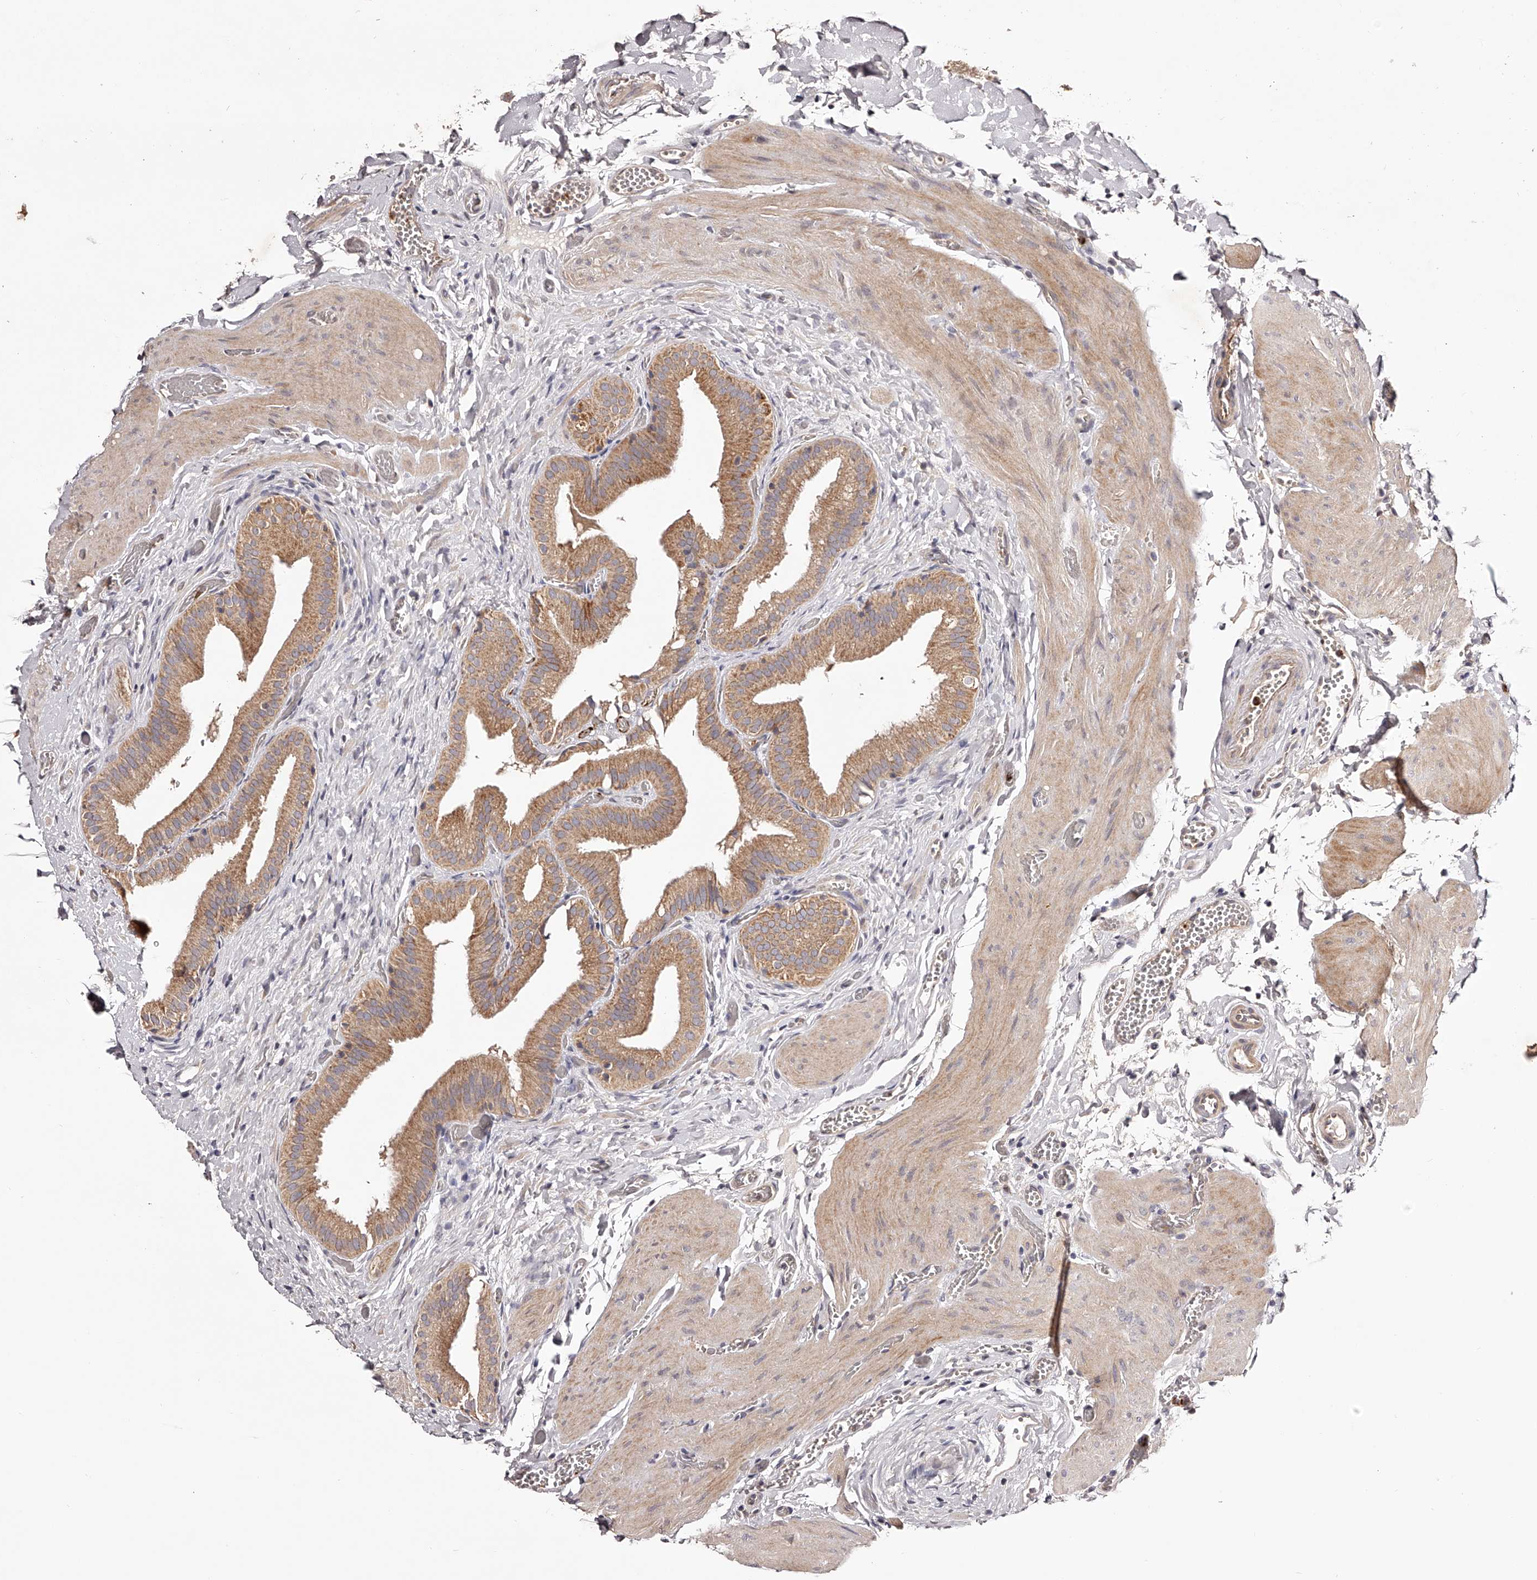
{"staining": {"intensity": "moderate", "quantity": ">75%", "location": "cytoplasmic/membranous"}, "tissue": "gallbladder", "cell_type": "Glandular cells", "image_type": "normal", "snomed": [{"axis": "morphology", "description": "Normal tissue, NOS"}, {"axis": "topography", "description": "Gallbladder"}], "caption": "IHC photomicrograph of unremarkable gallbladder: human gallbladder stained using IHC exhibits medium levels of moderate protein expression localized specifically in the cytoplasmic/membranous of glandular cells, appearing as a cytoplasmic/membranous brown color.", "gene": "ODF2L", "patient": {"sex": "female", "age": 64}}